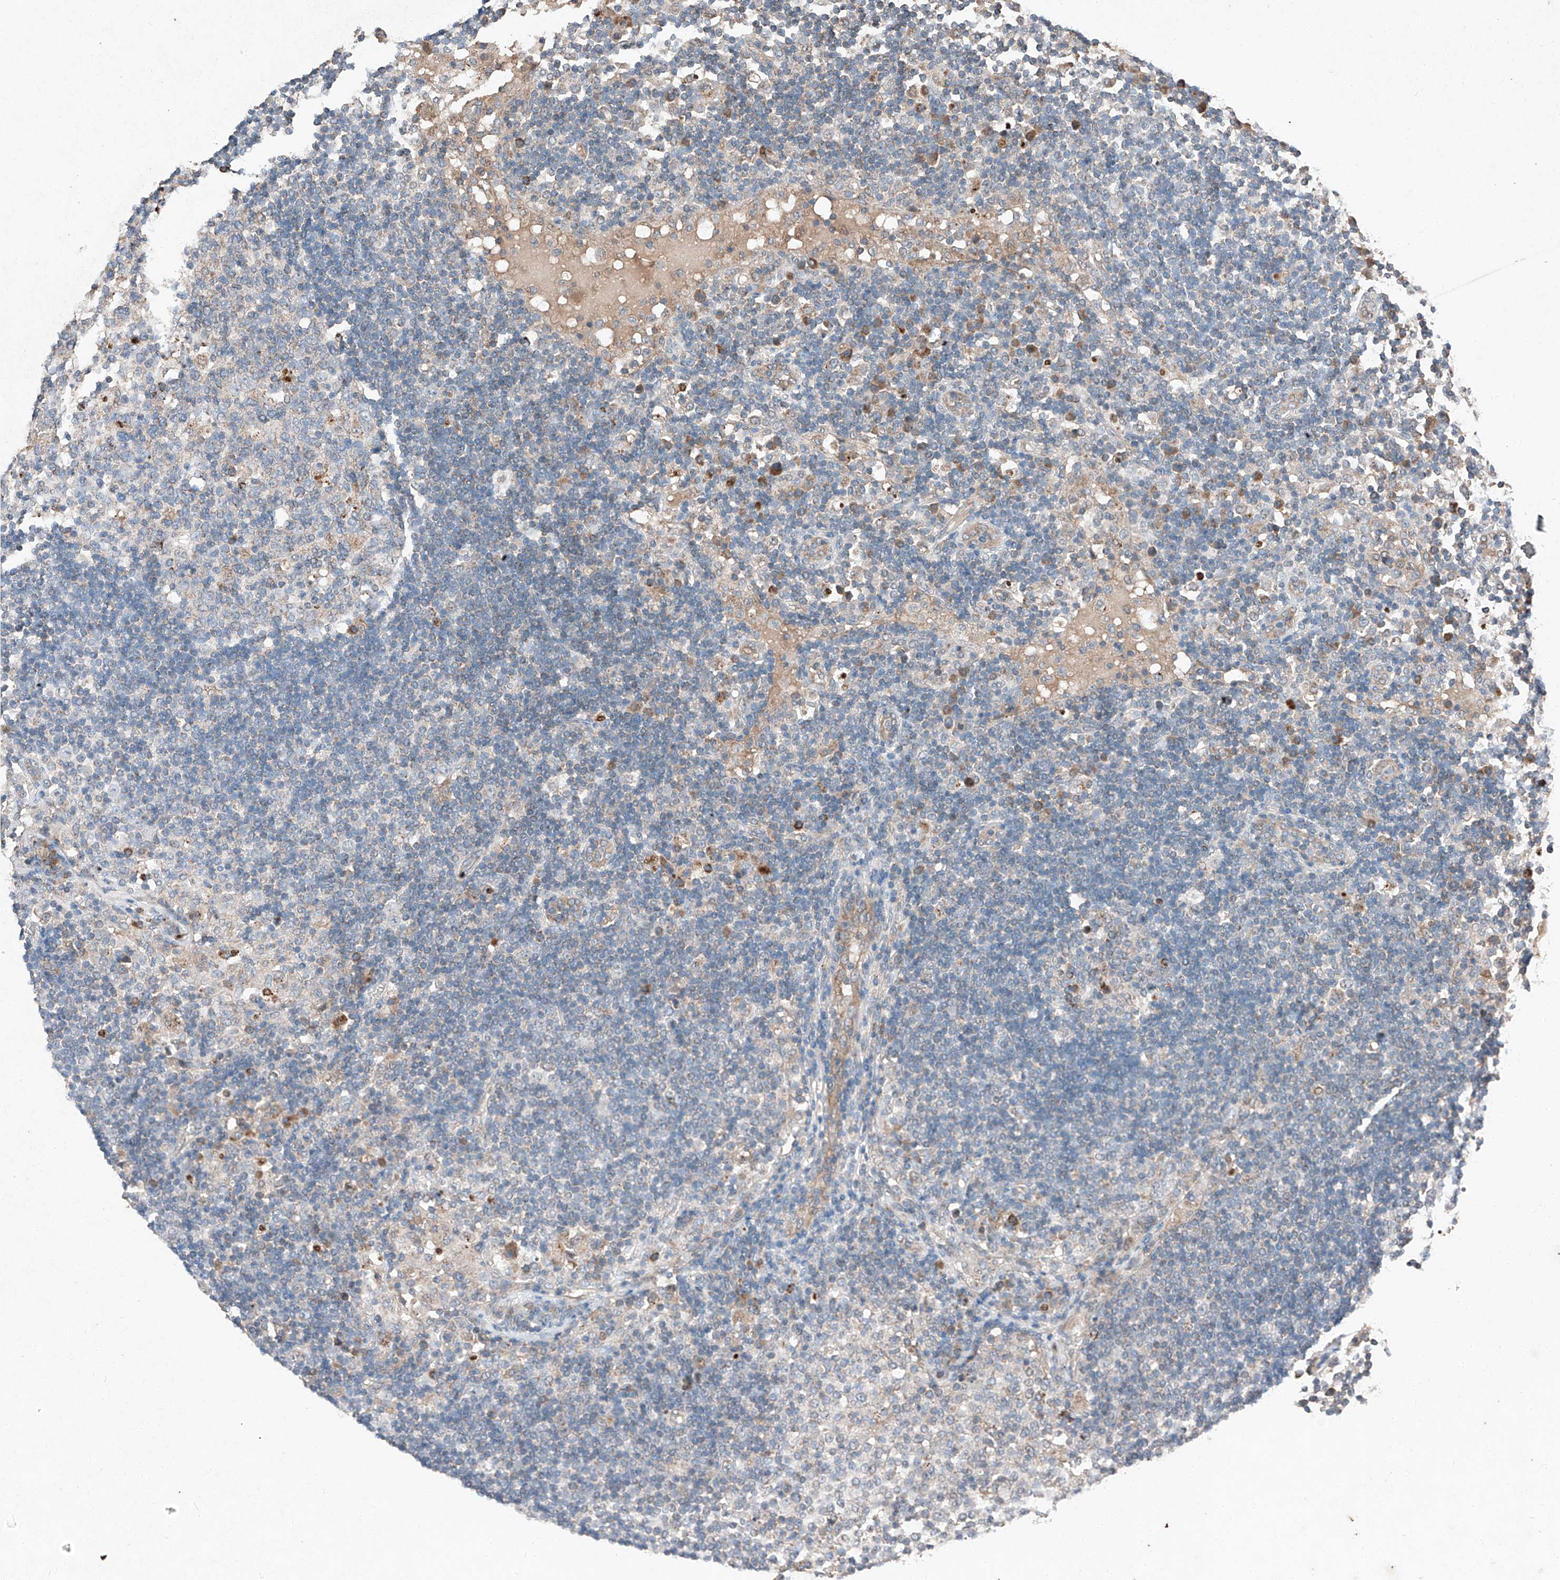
{"staining": {"intensity": "negative", "quantity": "none", "location": "none"}, "tissue": "lymph node", "cell_type": "Germinal center cells", "image_type": "normal", "snomed": [{"axis": "morphology", "description": "Normal tissue, NOS"}, {"axis": "topography", "description": "Lymph node"}], "caption": "Human lymph node stained for a protein using immunohistochemistry reveals no expression in germinal center cells.", "gene": "RUSC1", "patient": {"sex": "female", "age": 53}}